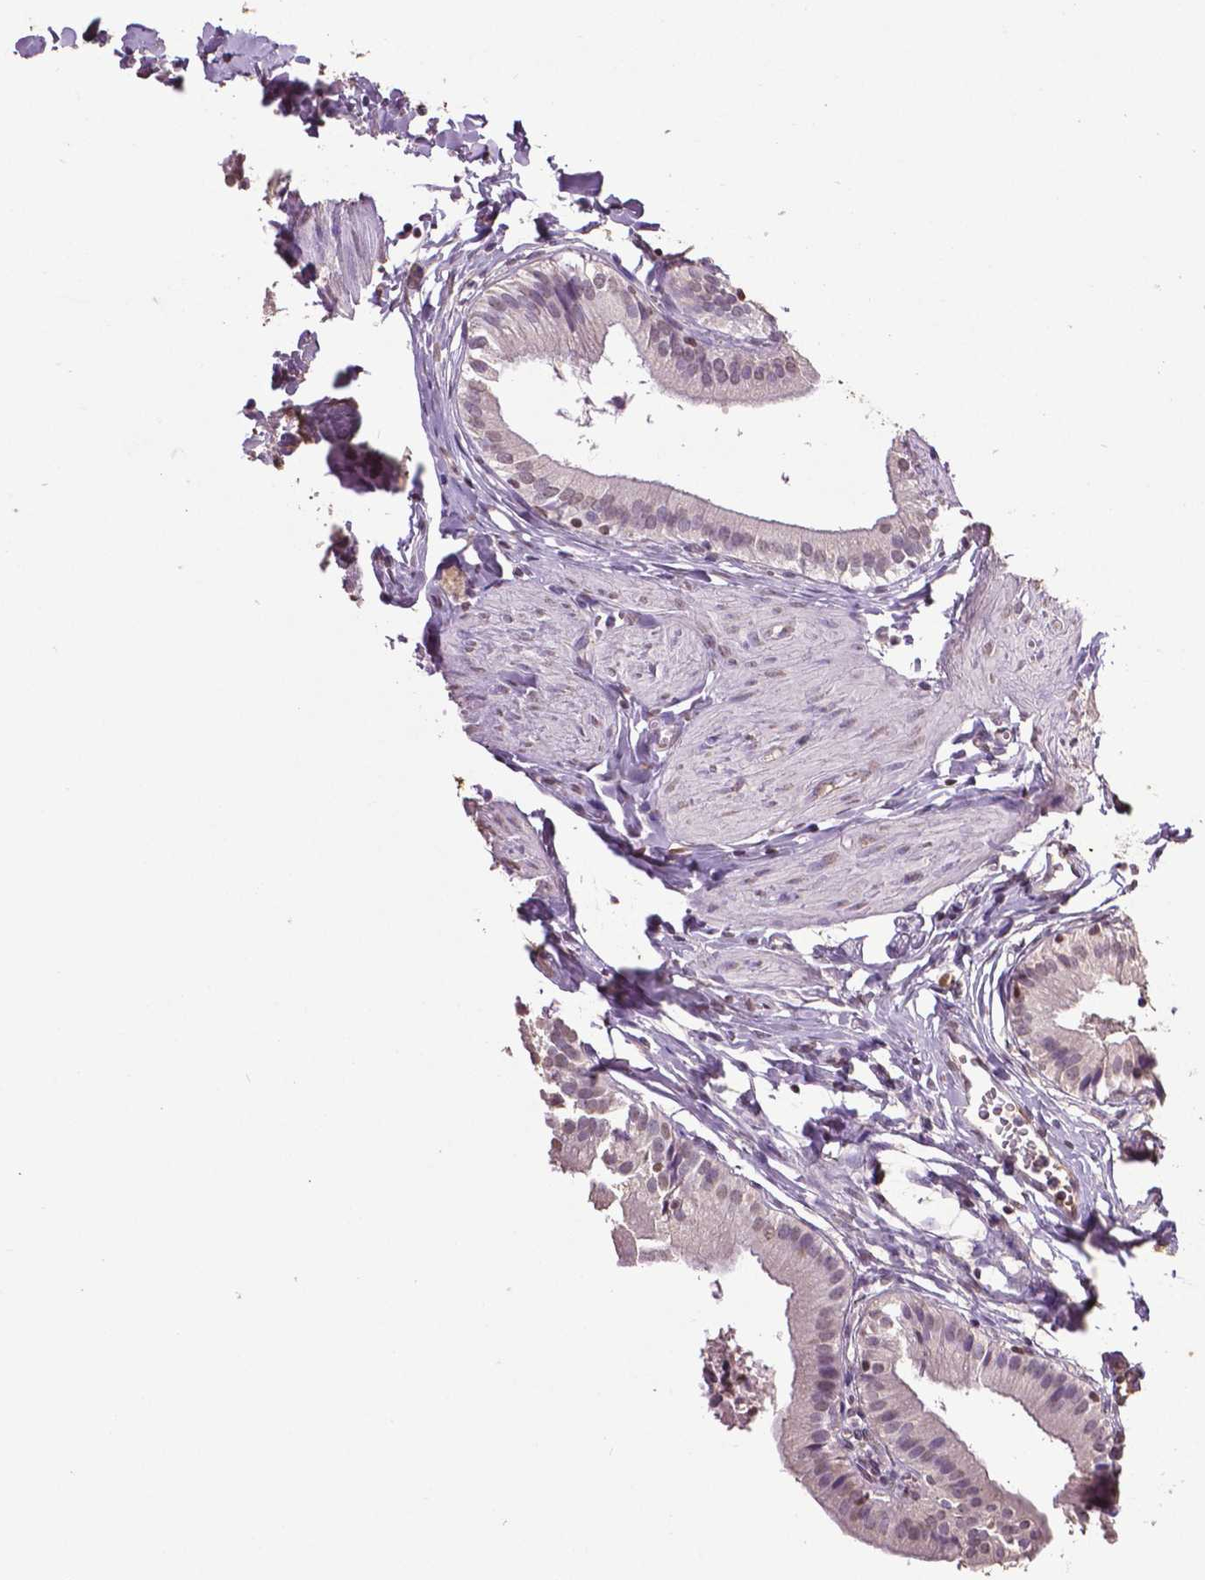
{"staining": {"intensity": "weak", "quantity": "25%-75%", "location": "nuclear"}, "tissue": "gallbladder", "cell_type": "Glandular cells", "image_type": "normal", "snomed": [{"axis": "morphology", "description": "Normal tissue, NOS"}, {"axis": "topography", "description": "Gallbladder"}], "caption": "Gallbladder was stained to show a protein in brown. There is low levels of weak nuclear positivity in approximately 25%-75% of glandular cells.", "gene": "RUNX3", "patient": {"sex": "female", "age": 47}}